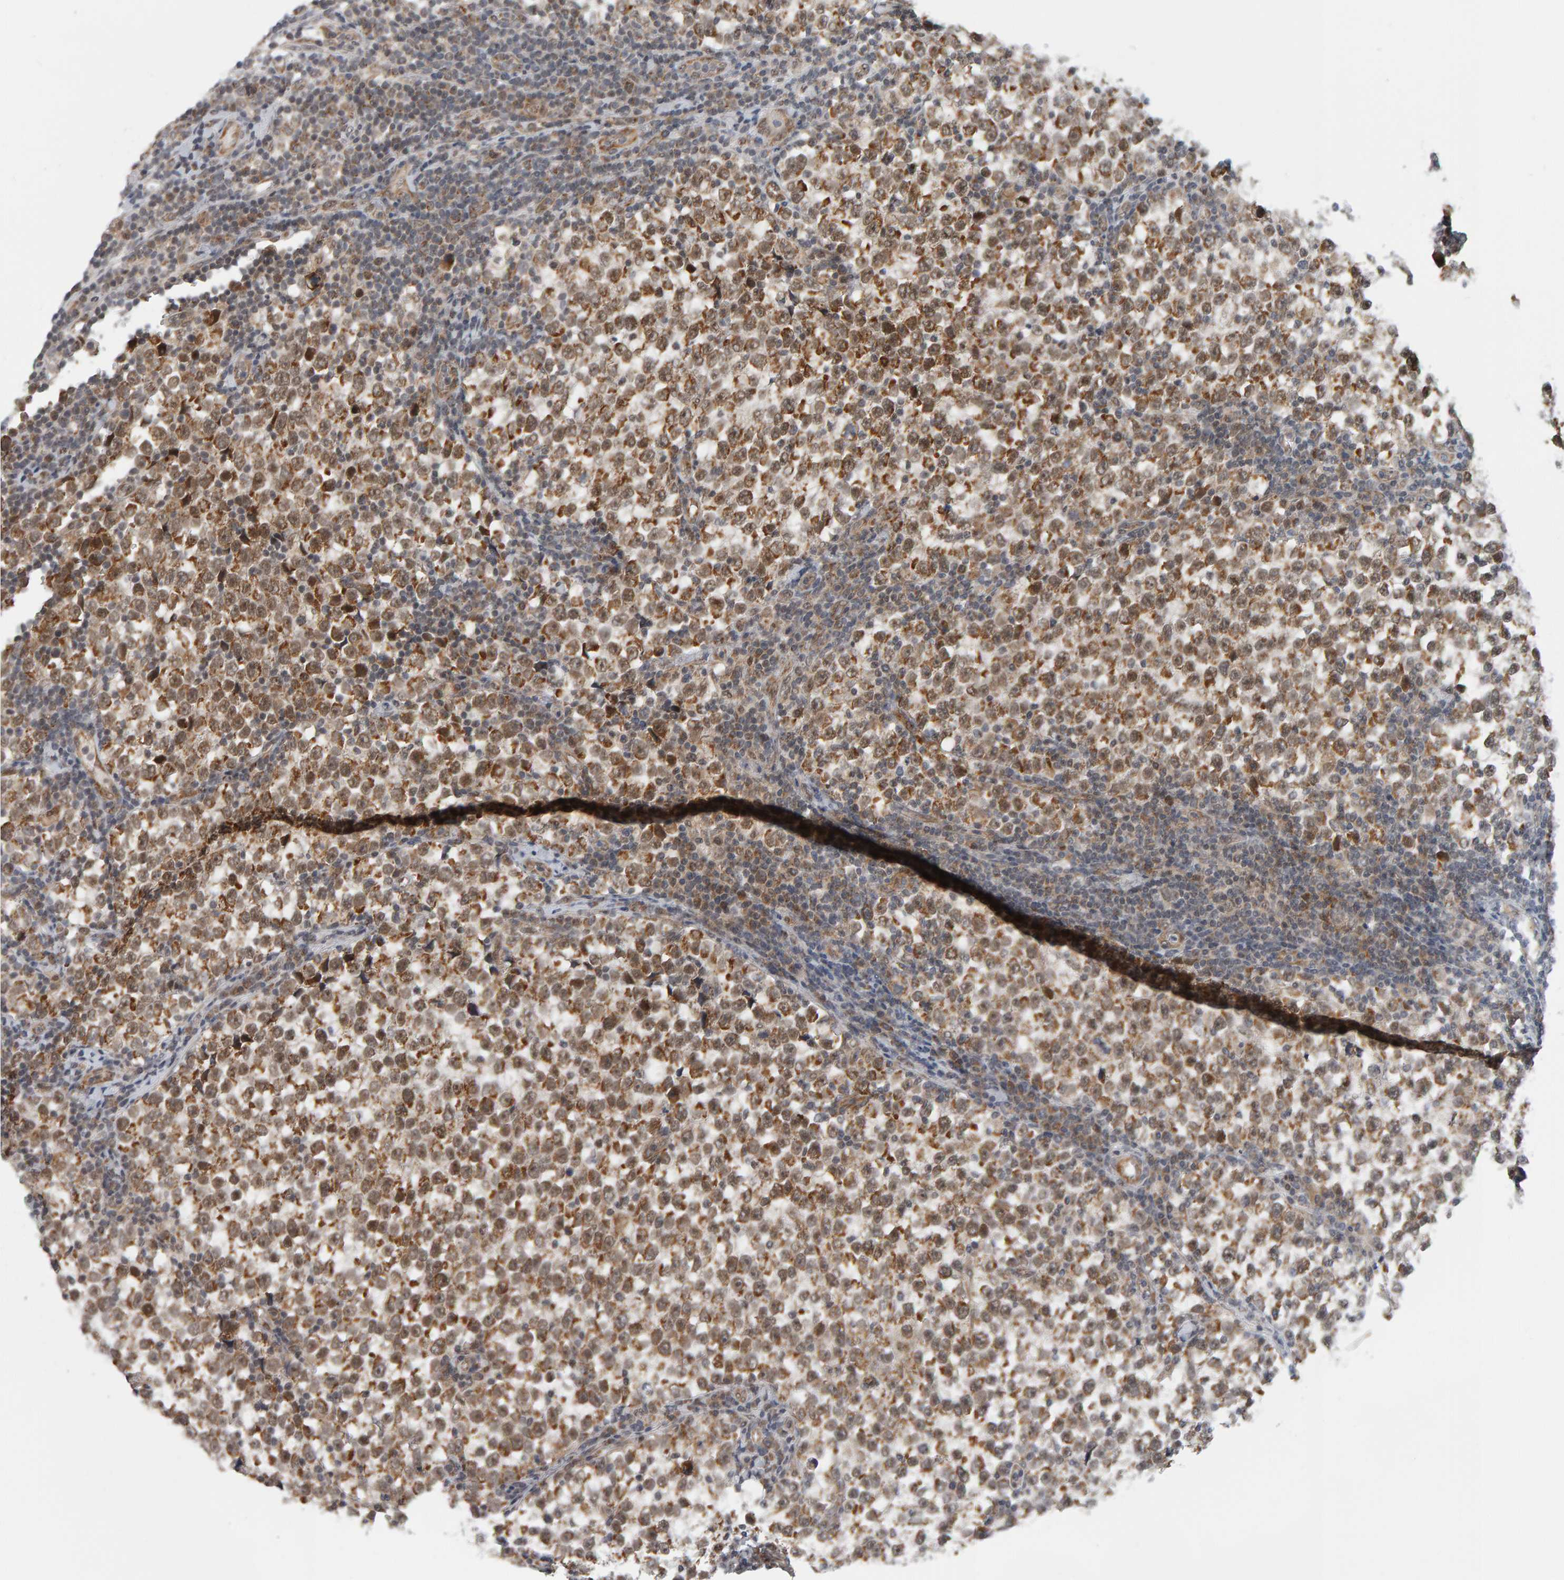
{"staining": {"intensity": "moderate", "quantity": ">75%", "location": "cytoplasmic/membranous,nuclear"}, "tissue": "testis cancer", "cell_type": "Tumor cells", "image_type": "cancer", "snomed": [{"axis": "morphology", "description": "Normal tissue, NOS"}, {"axis": "morphology", "description": "Seminoma, NOS"}, {"axis": "topography", "description": "Testis"}], "caption": "DAB (3,3'-diaminobenzidine) immunohistochemical staining of human testis cancer exhibits moderate cytoplasmic/membranous and nuclear protein positivity in approximately >75% of tumor cells. (Stains: DAB (3,3'-diaminobenzidine) in brown, nuclei in blue, Microscopy: brightfield microscopy at high magnification).", "gene": "DAP3", "patient": {"sex": "male", "age": 43}}